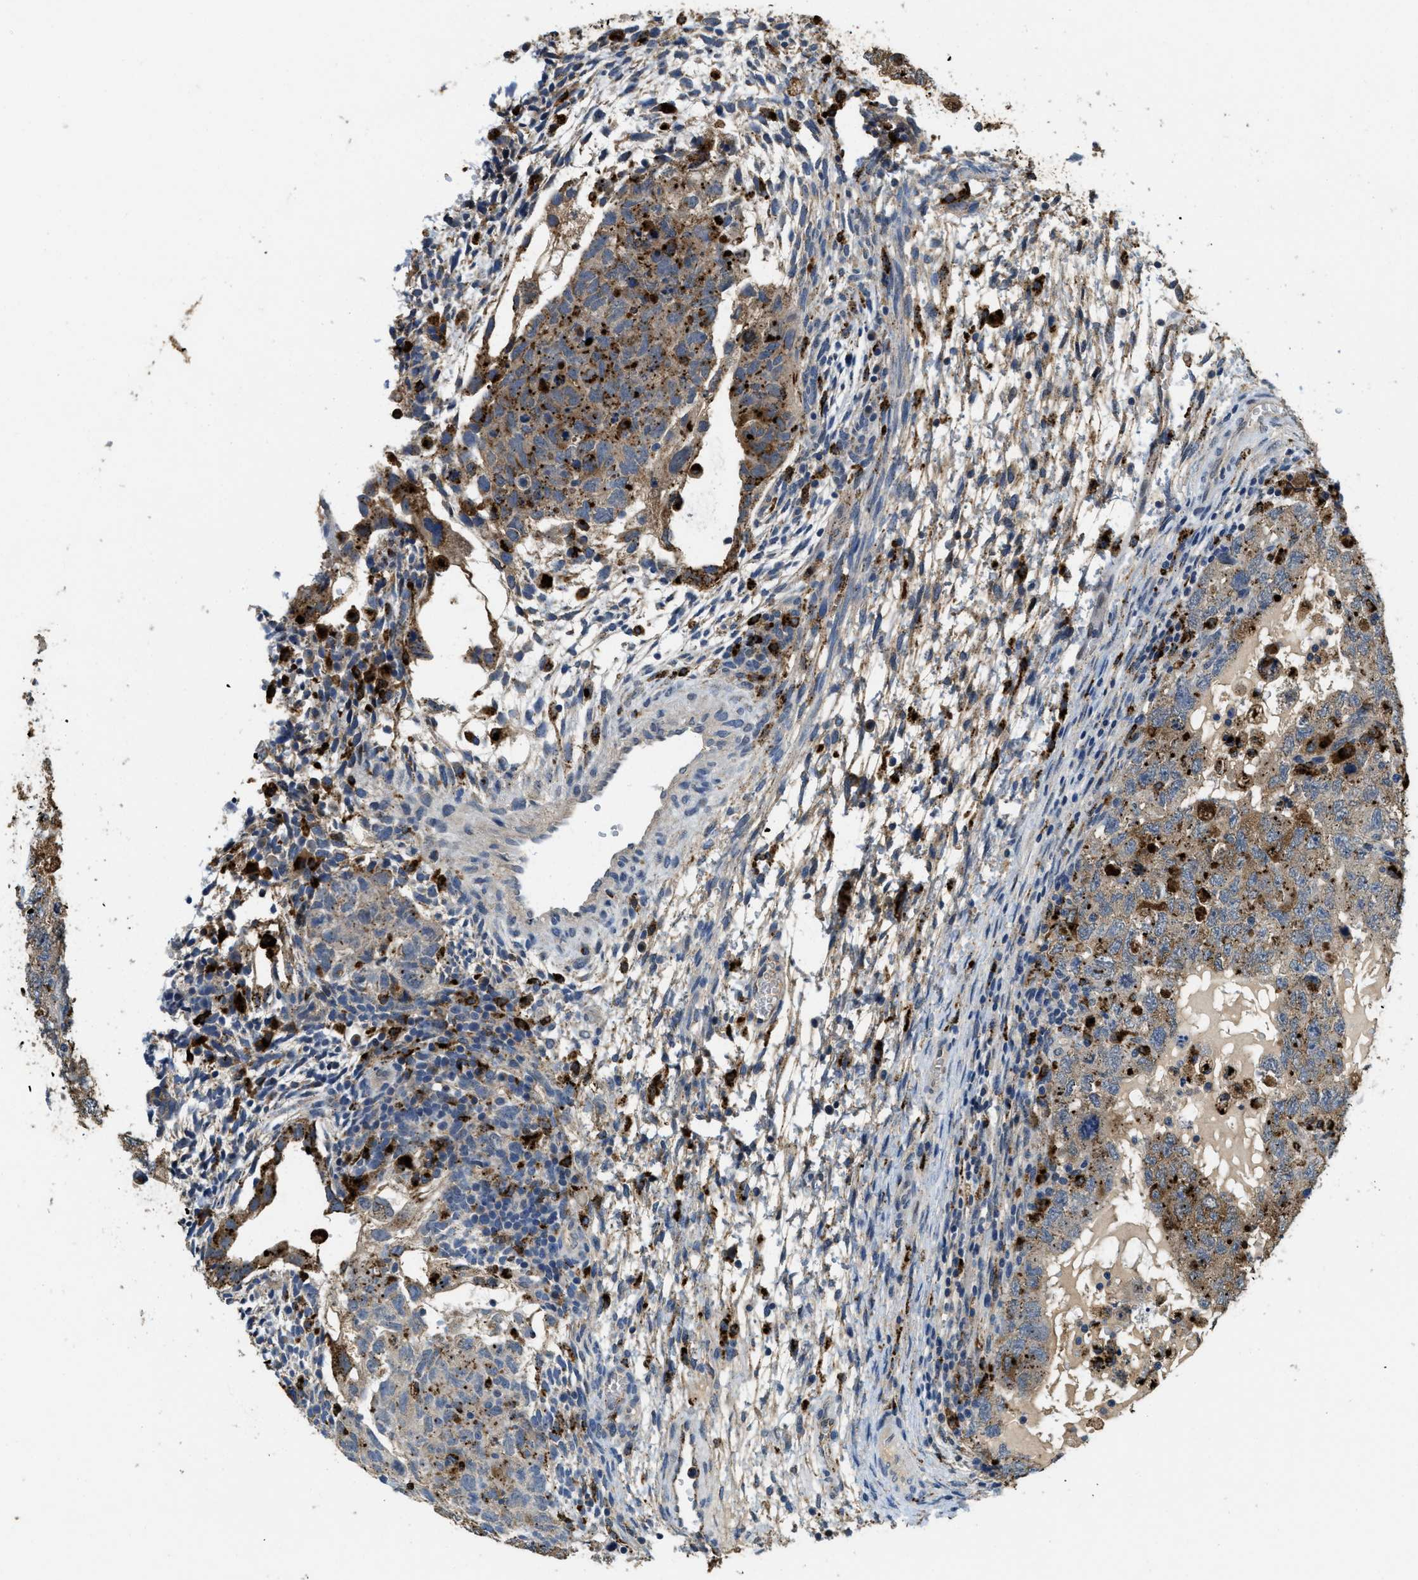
{"staining": {"intensity": "moderate", "quantity": ">75%", "location": "cytoplasmic/membranous"}, "tissue": "testis cancer", "cell_type": "Tumor cells", "image_type": "cancer", "snomed": [{"axis": "morphology", "description": "Carcinoma, Embryonal, NOS"}, {"axis": "topography", "description": "Testis"}], "caption": "Human testis cancer stained with a brown dye displays moderate cytoplasmic/membranous positive staining in about >75% of tumor cells.", "gene": "BMPR2", "patient": {"sex": "male", "age": 36}}